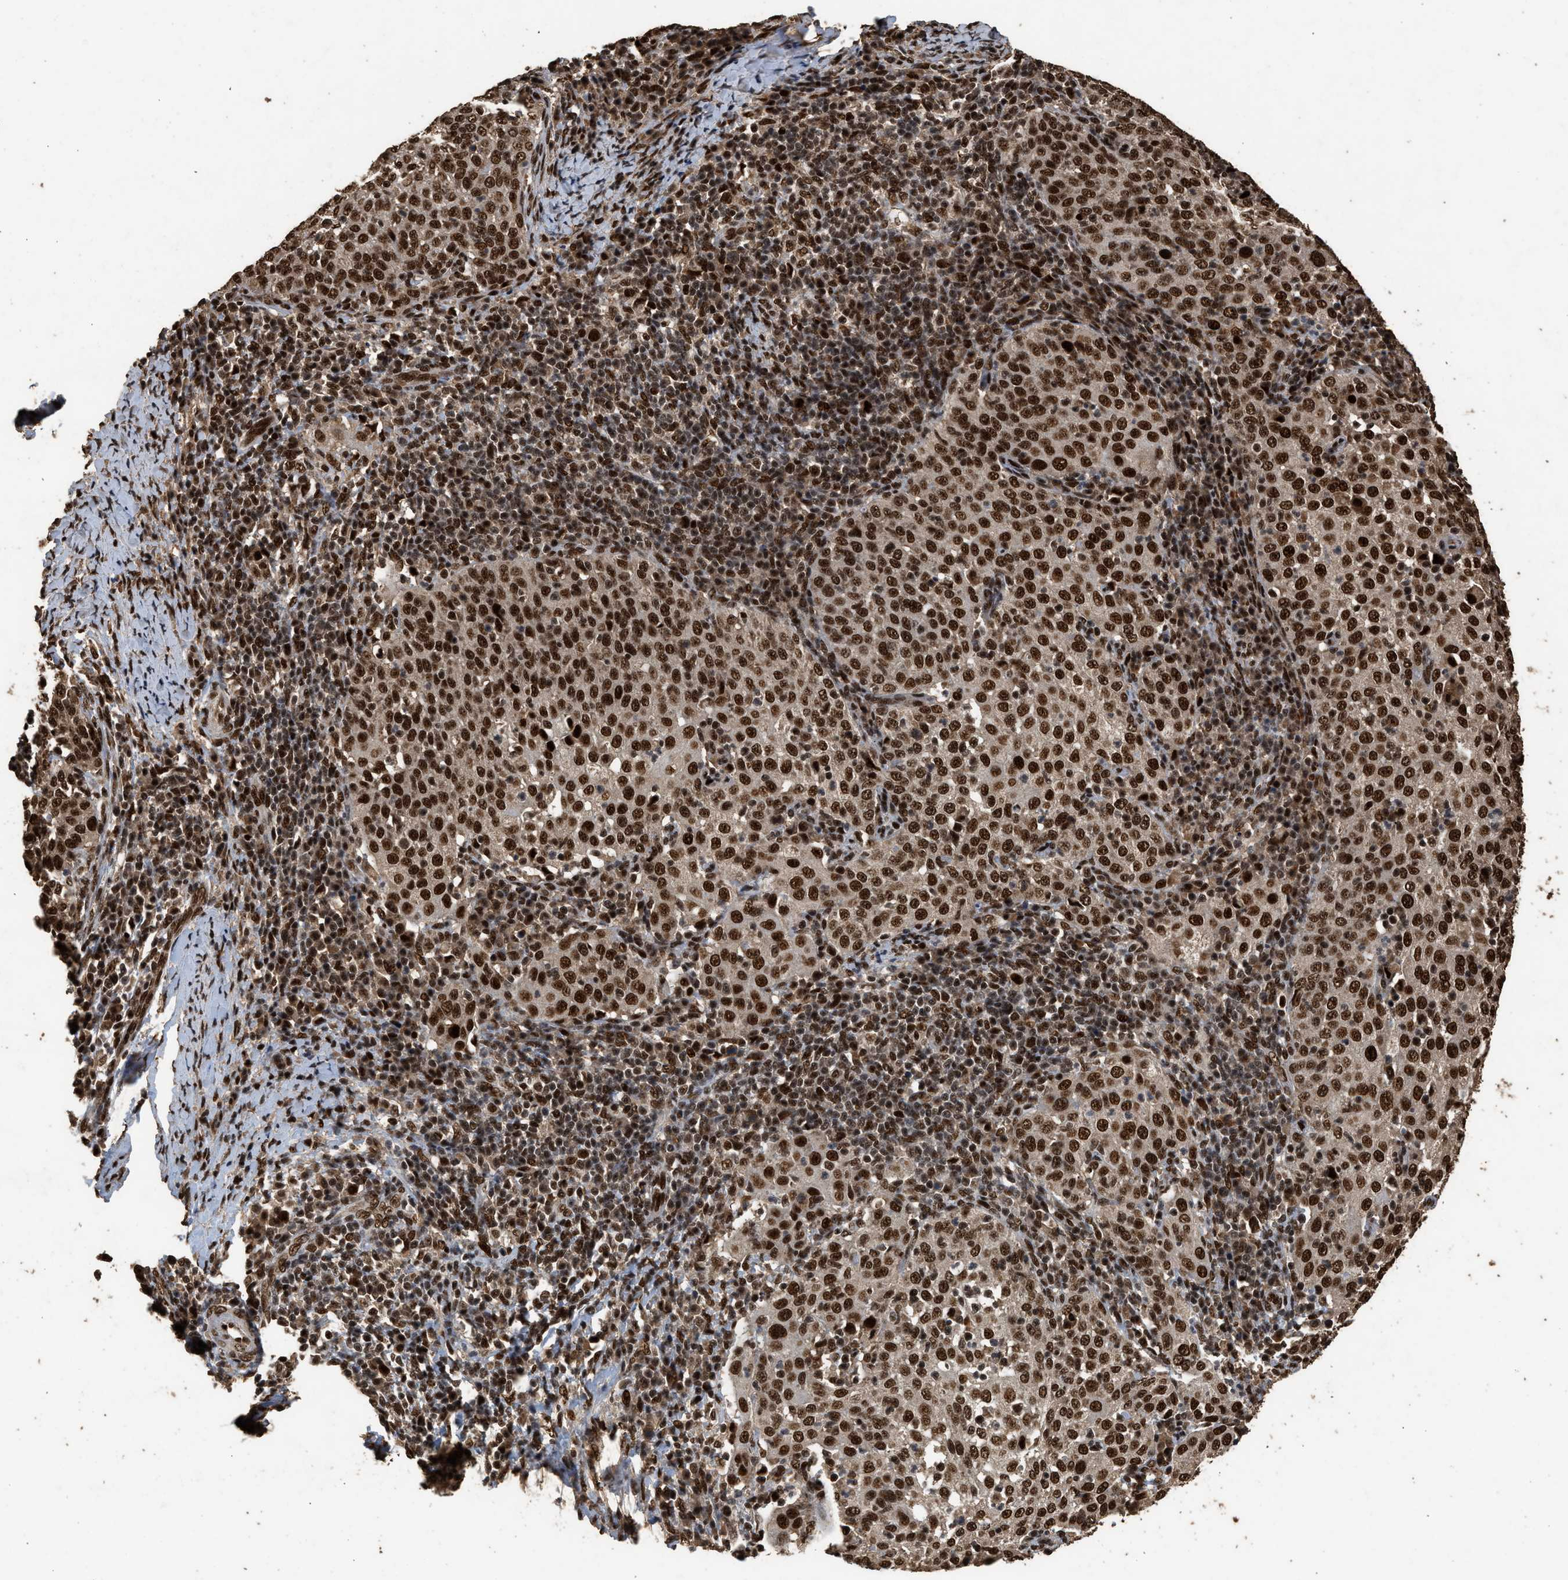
{"staining": {"intensity": "strong", "quantity": ">75%", "location": "cytoplasmic/membranous,nuclear"}, "tissue": "cervical cancer", "cell_type": "Tumor cells", "image_type": "cancer", "snomed": [{"axis": "morphology", "description": "Squamous cell carcinoma, NOS"}, {"axis": "topography", "description": "Cervix"}], "caption": "High-power microscopy captured an immunohistochemistry micrograph of squamous cell carcinoma (cervical), revealing strong cytoplasmic/membranous and nuclear positivity in approximately >75% of tumor cells.", "gene": "PPP4R3B", "patient": {"sex": "female", "age": 51}}